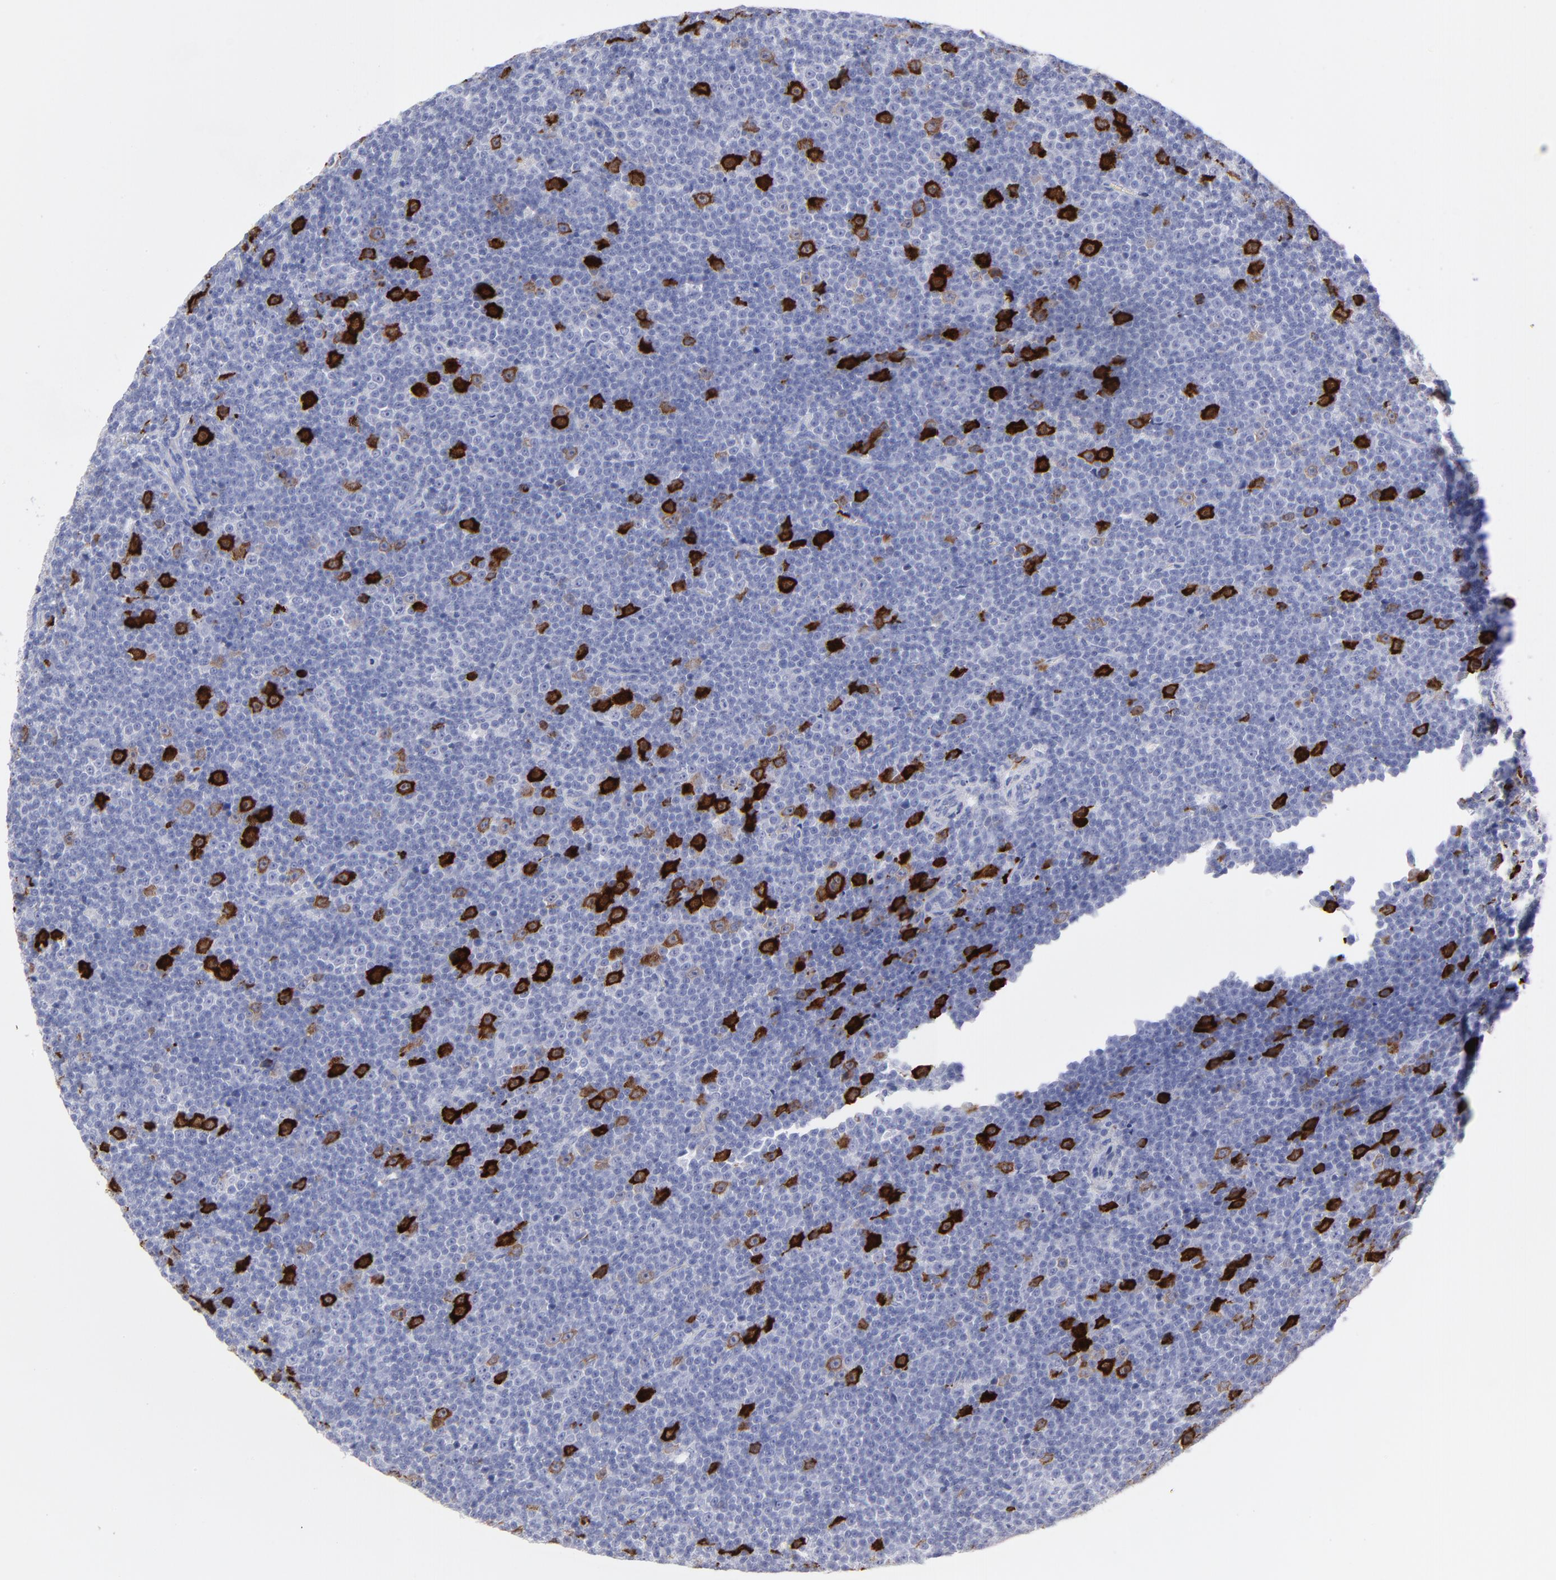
{"staining": {"intensity": "strong", "quantity": "<25%", "location": "cytoplasmic/membranous"}, "tissue": "lymphoma", "cell_type": "Tumor cells", "image_type": "cancer", "snomed": [{"axis": "morphology", "description": "Malignant lymphoma, non-Hodgkin's type, Low grade"}, {"axis": "topography", "description": "Lymph node"}], "caption": "Approximately <25% of tumor cells in low-grade malignant lymphoma, non-Hodgkin's type display strong cytoplasmic/membranous protein positivity as visualized by brown immunohistochemical staining.", "gene": "CCNB1", "patient": {"sex": "female", "age": 67}}